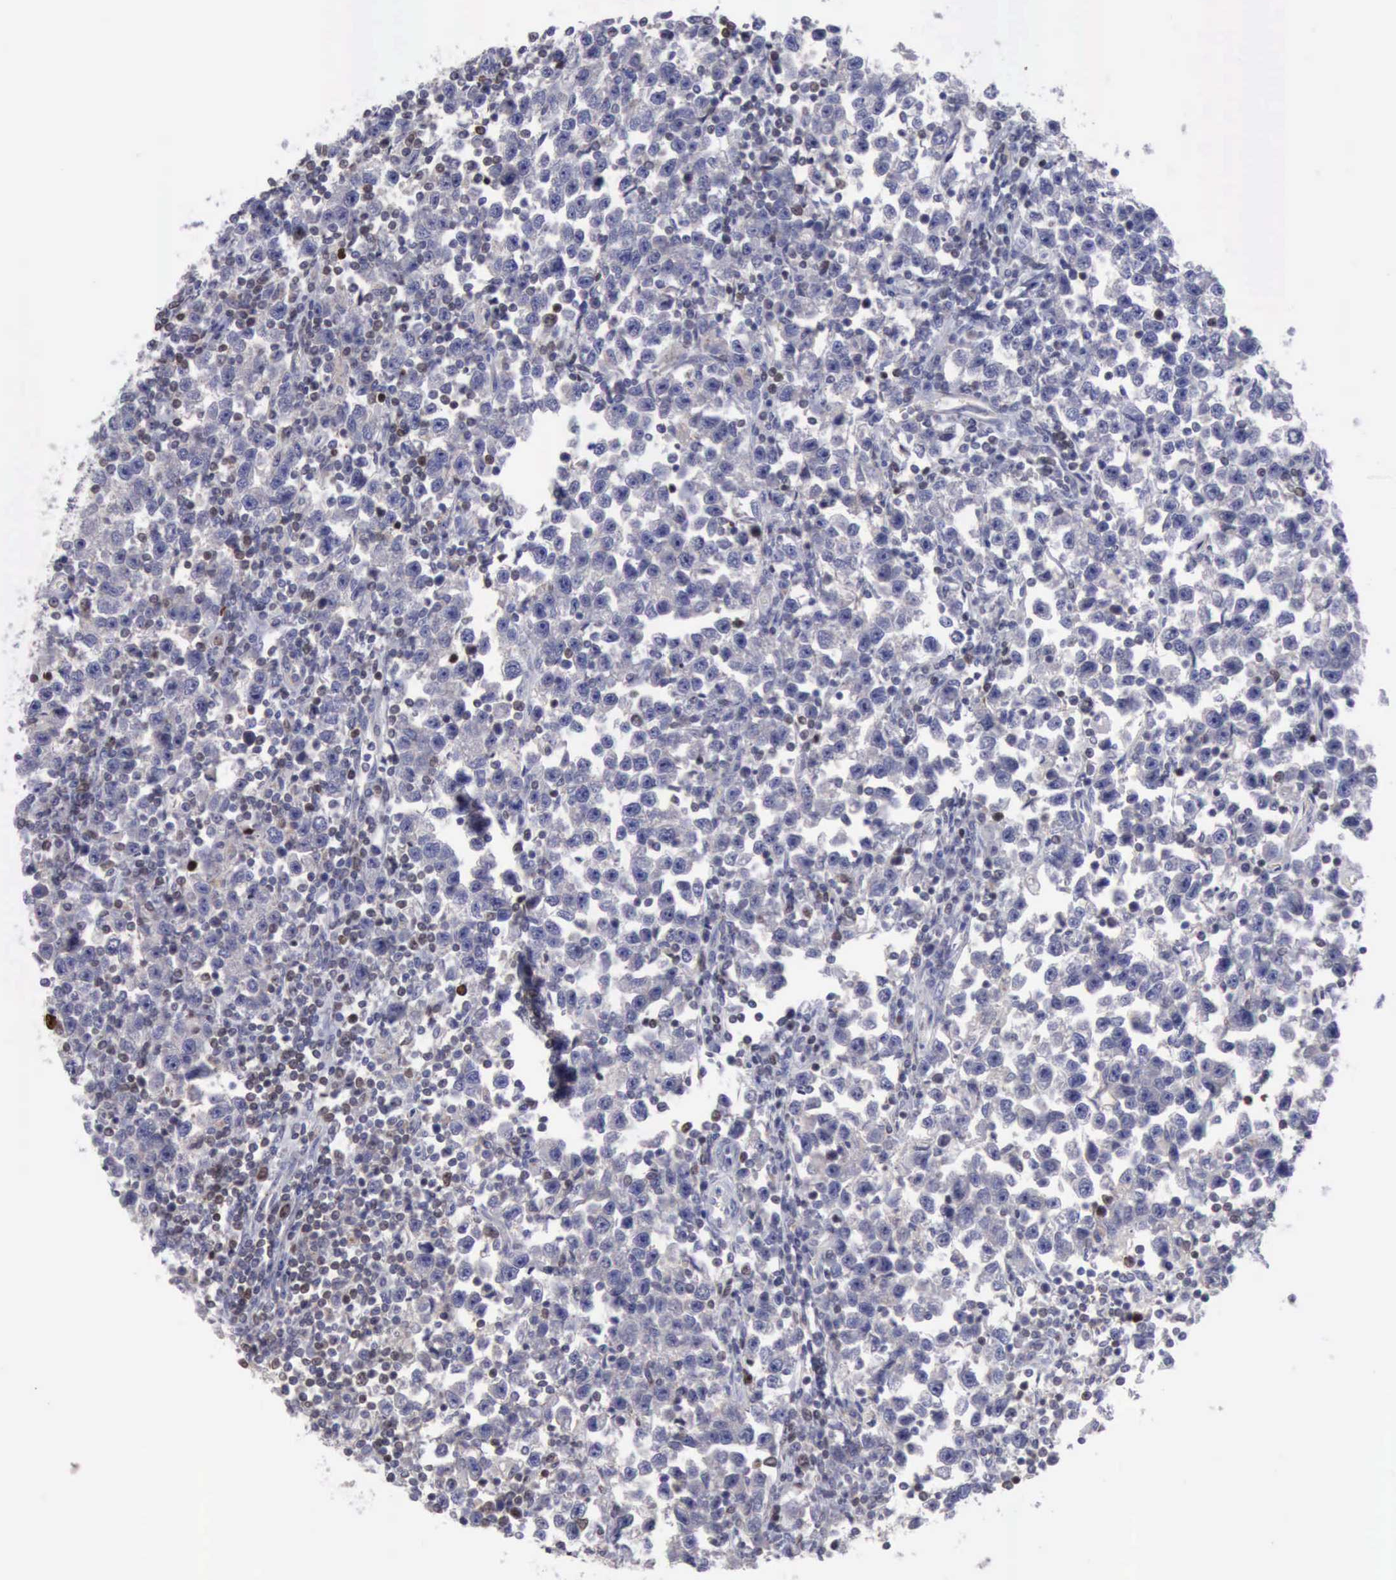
{"staining": {"intensity": "negative", "quantity": "none", "location": "none"}, "tissue": "testis cancer", "cell_type": "Tumor cells", "image_type": "cancer", "snomed": [{"axis": "morphology", "description": "Seminoma, NOS"}, {"axis": "topography", "description": "Testis"}], "caption": "Human seminoma (testis) stained for a protein using immunohistochemistry displays no staining in tumor cells.", "gene": "SATB2", "patient": {"sex": "male", "age": 43}}